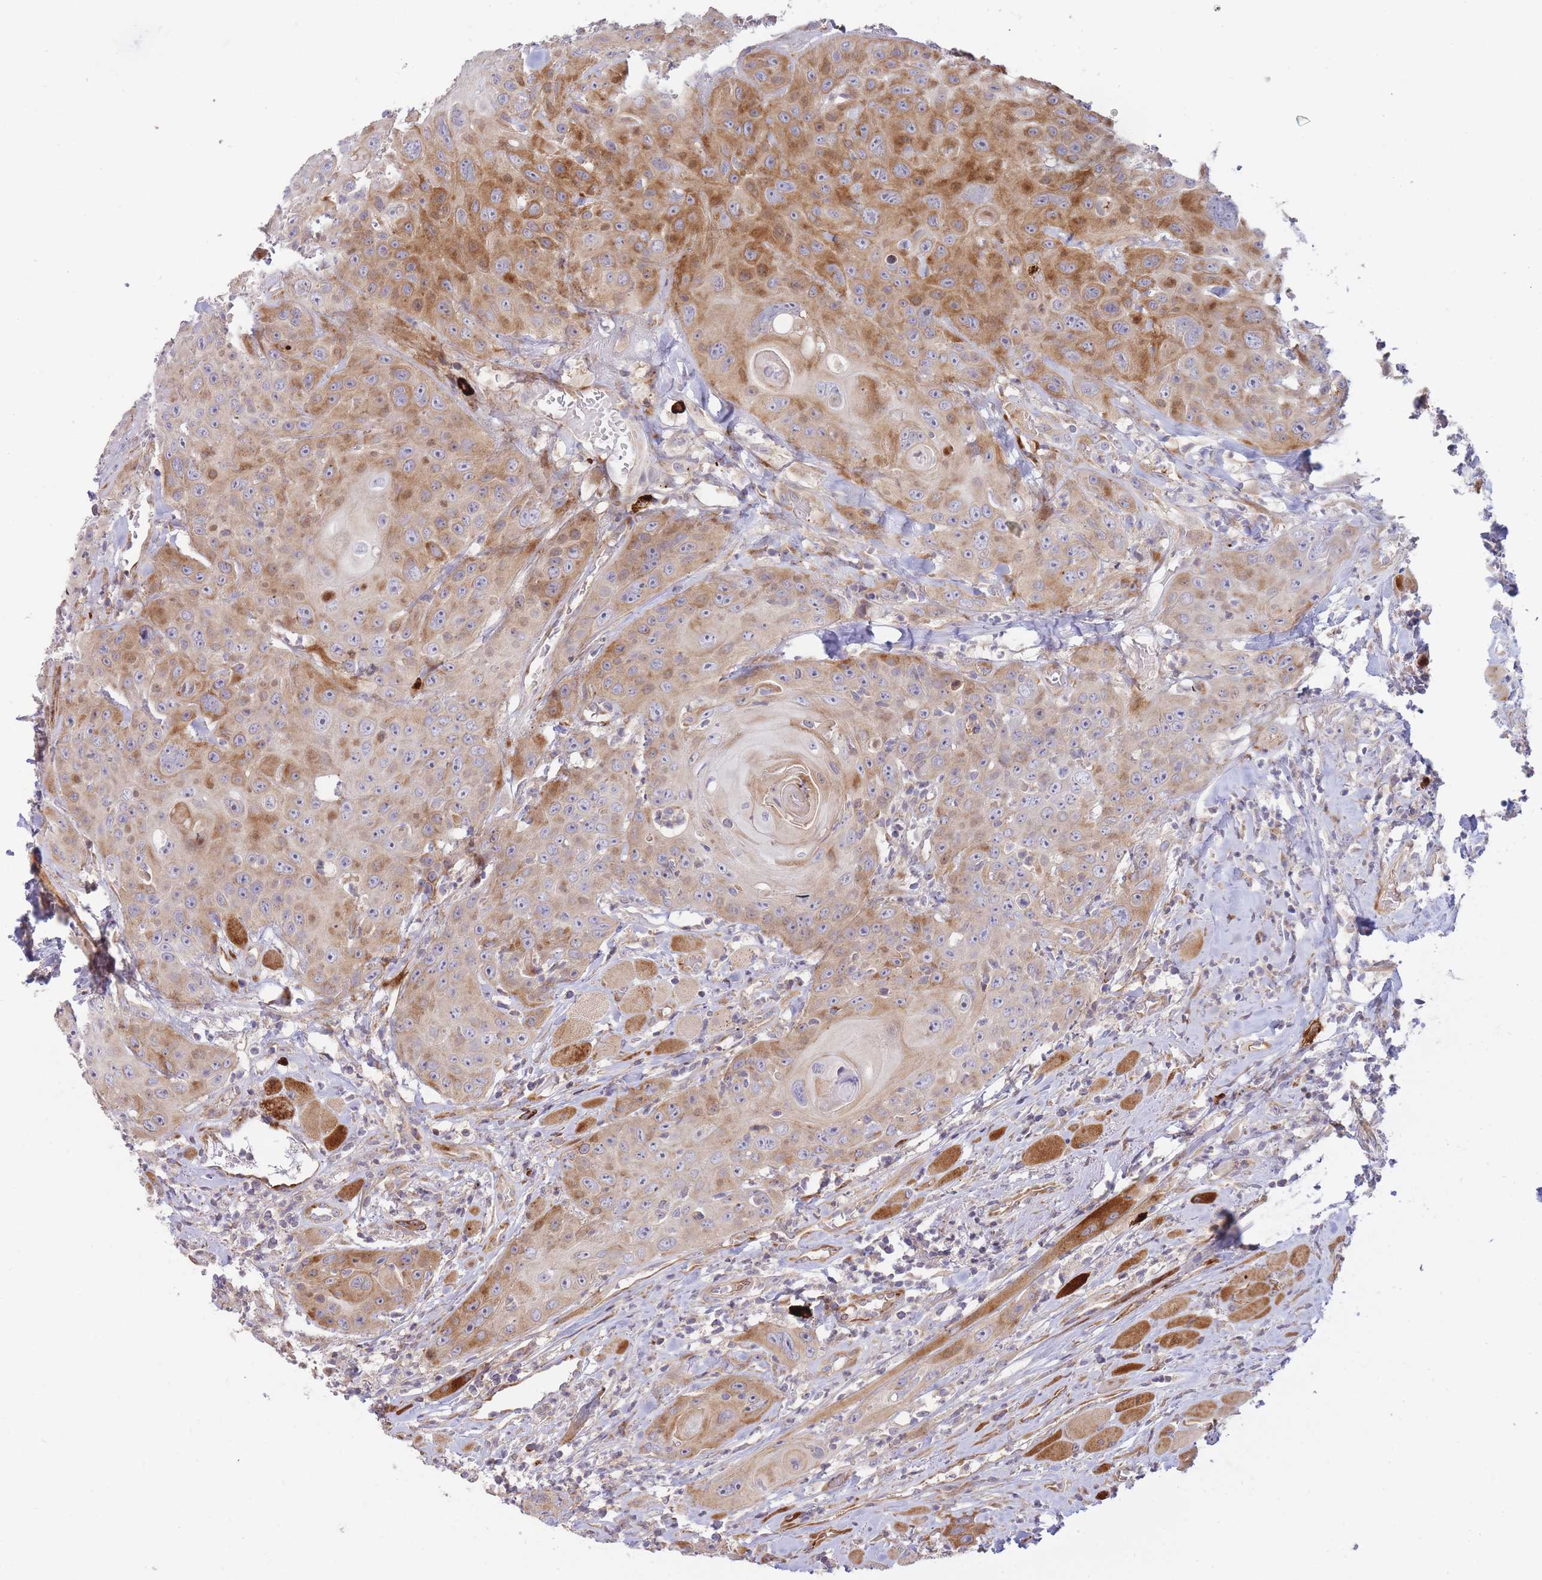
{"staining": {"intensity": "moderate", "quantity": "25%-75%", "location": "cytoplasmic/membranous"}, "tissue": "head and neck cancer", "cell_type": "Tumor cells", "image_type": "cancer", "snomed": [{"axis": "morphology", "description": "Squamous cell carcinoma, NOS"}, {"axis": "topography", "description": "Head-Neck"}], "caption": "Immunohistochemical staining of human head and neck cancer displays moderate cytoplasmic/membranous protein staining in about 25%-75% of tumor cells.", "gene": "ATP5MC2", "patient": {"sex": "female", "age": 59}}